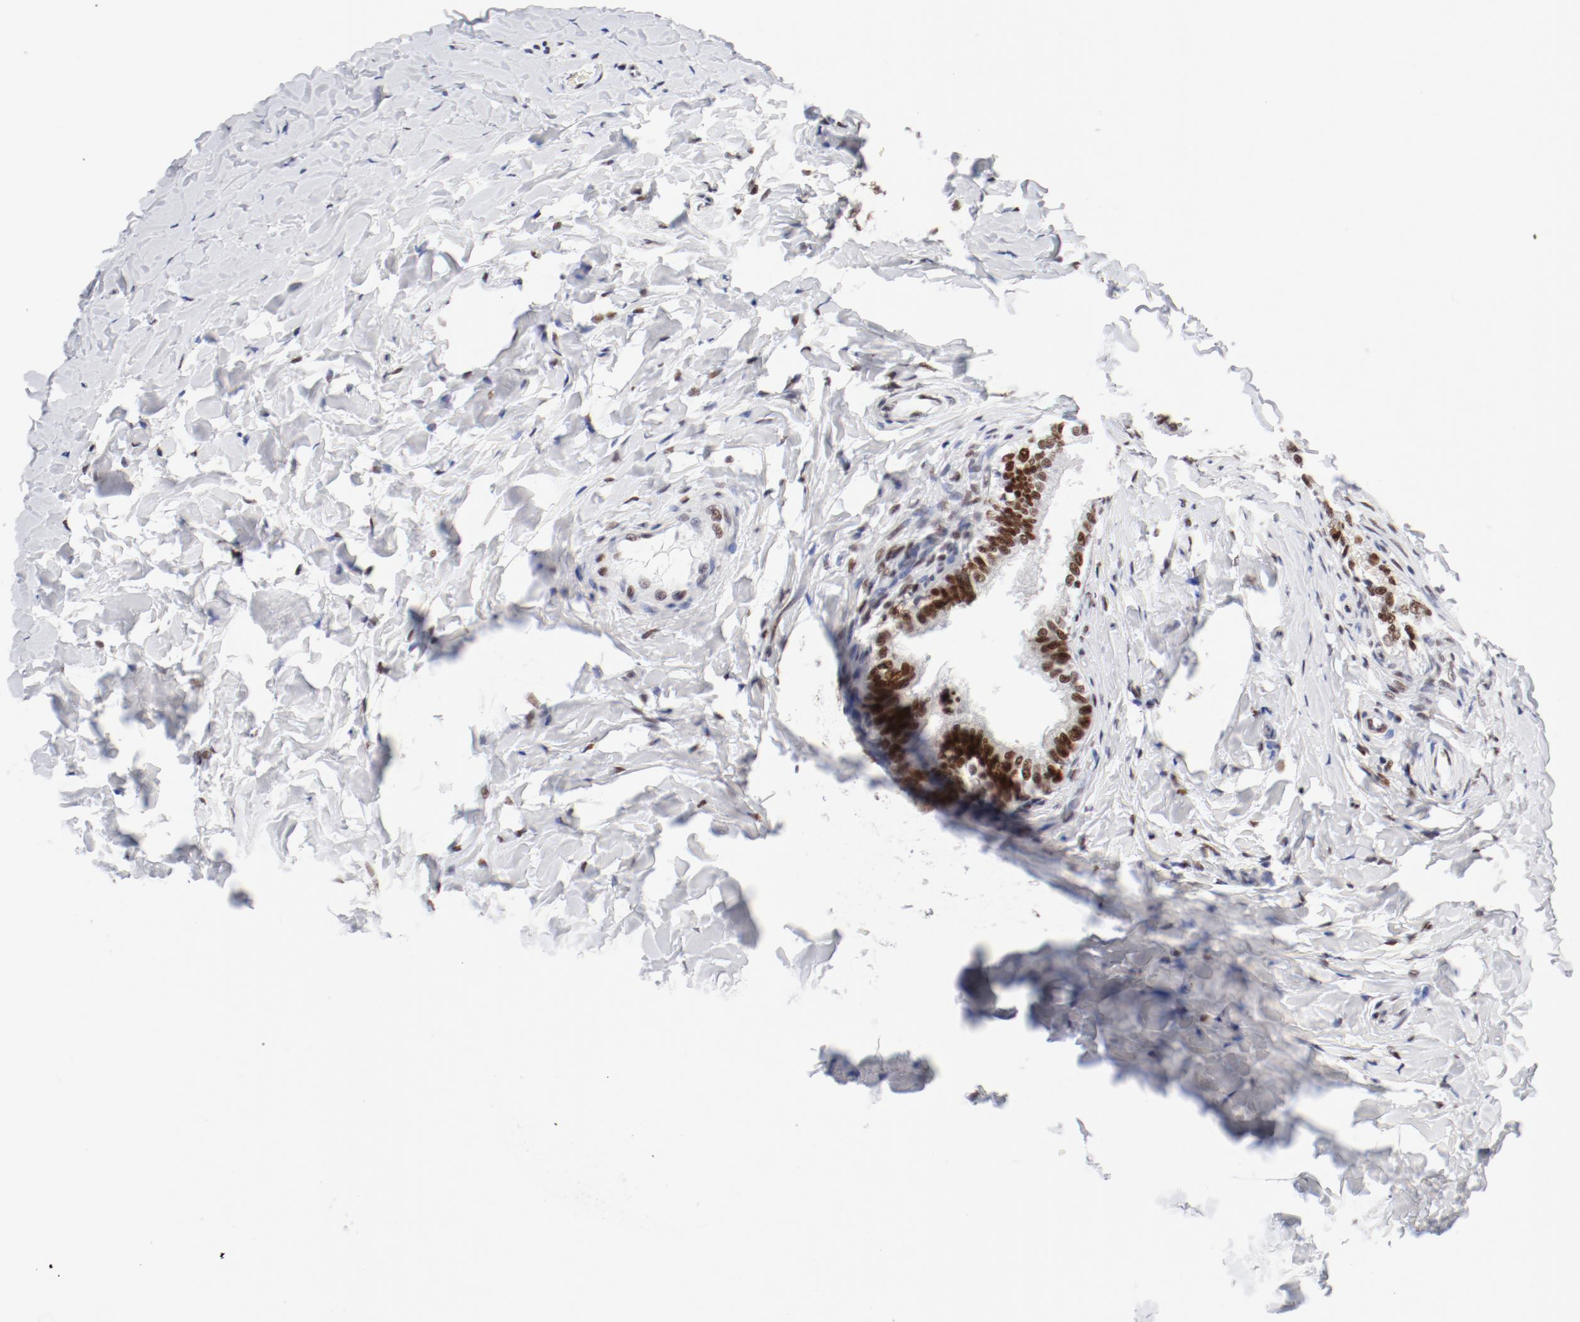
{"staining": {"intensity": "moderate", "quantity": ">75%", "location": "nuclear"}, "tissue": "epididymis", "cell_type": "Glandular cells", "image_type": "normal", "snomed": [{"axis": "morphology", "description": "Normal tissue, NOS"}, {"axis": "topography", "description": "Soft tissue"}, {"axis": "topography", "description": "Epididymis"}], "caption": "Protein expression analysis of unremarkable human epididymis reveals moderate nuclear staining in approximately >75% of glandular cells.", "gene": "ATF2", "patient": {"sex": "male", "age": 26}}